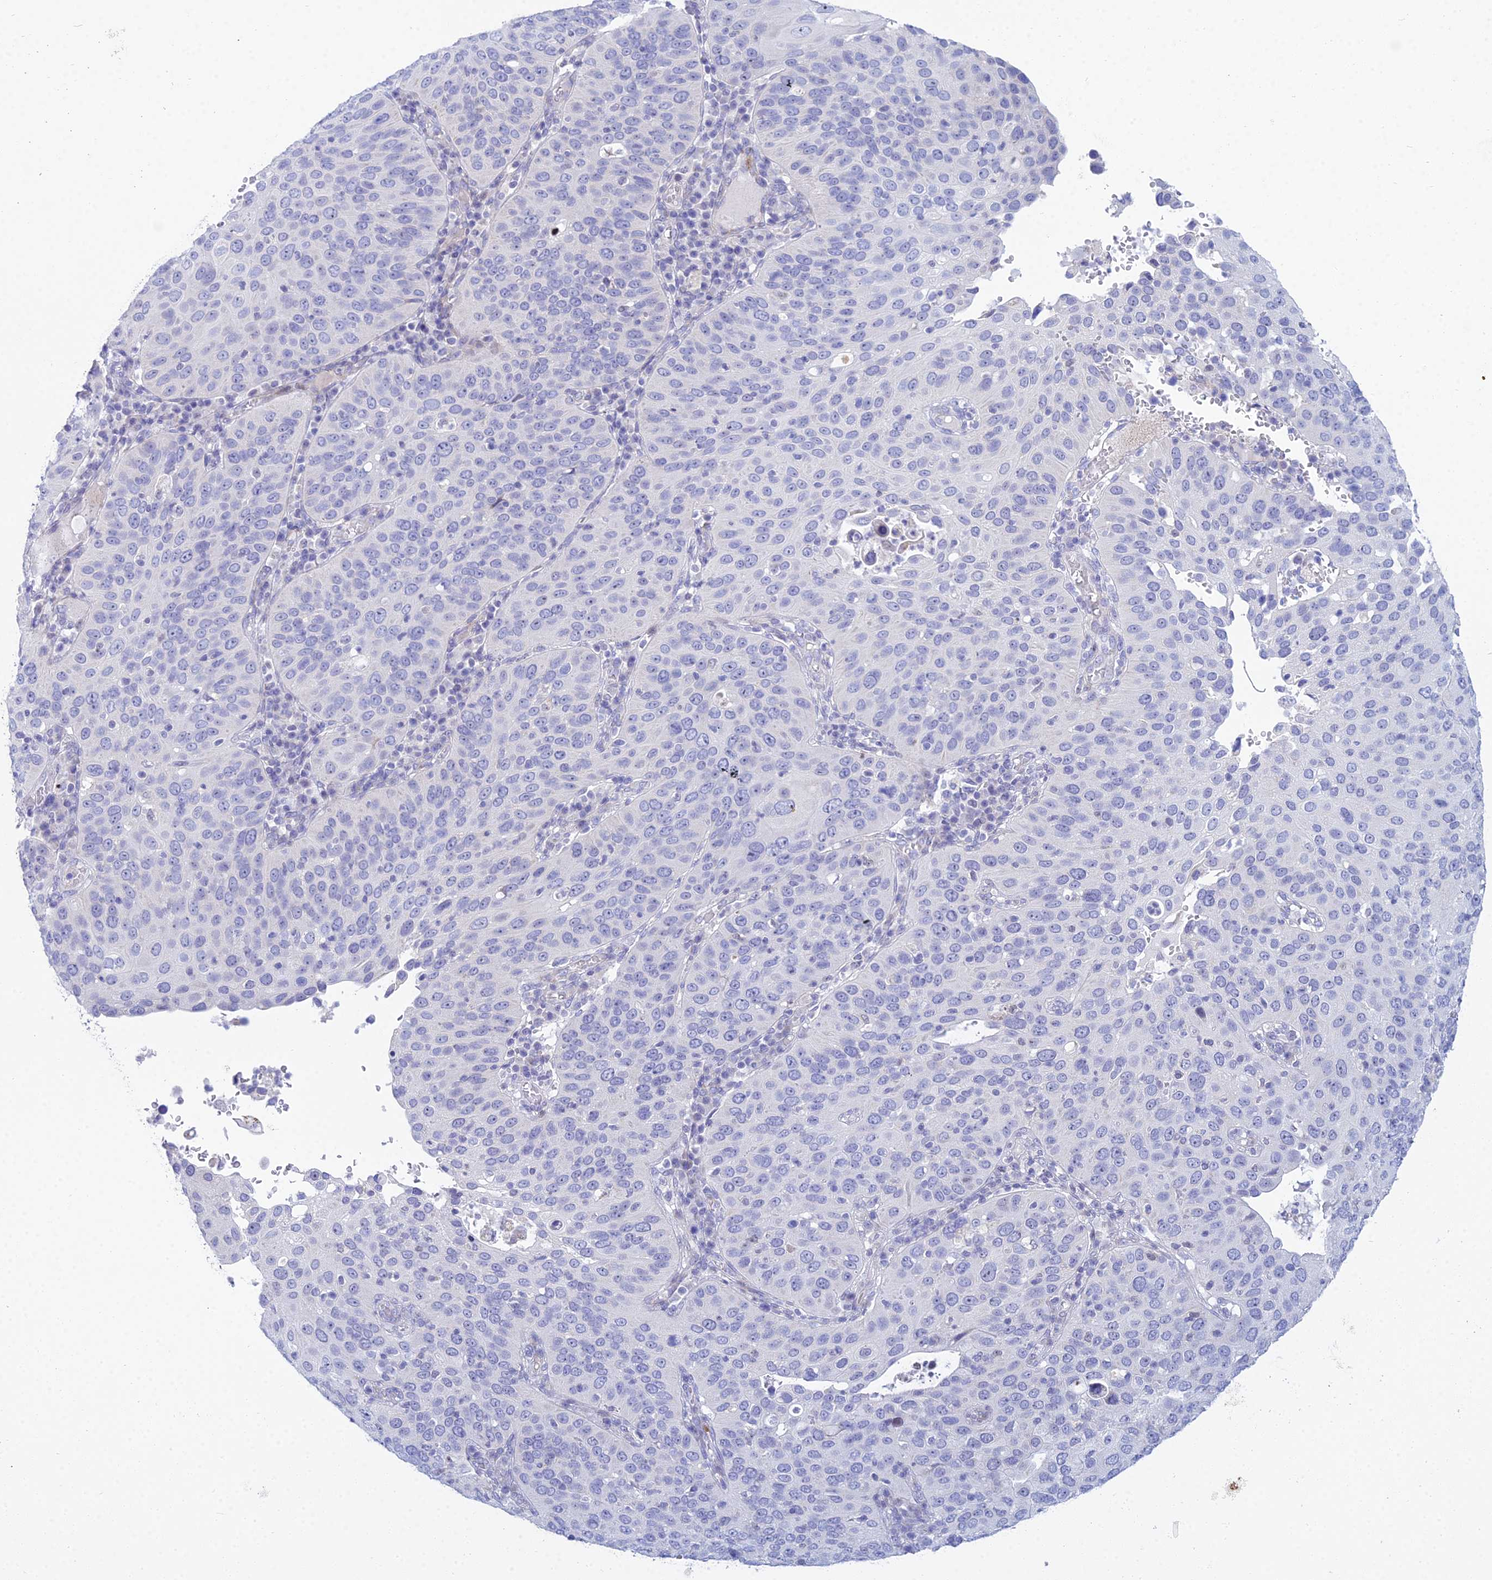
{"staining": {"intensity": "negative", "quantity": "none", "location": "none"}, "tissue": "cervical cancer", "cell_type": "Tumor cells", "image_type": "cancer", "snomed": [{"axis": "morphology", "description": "Squamous cell carcinoma, NOS"}, {"axis": "topography", "description": "Cervix"}], "caption": "Immunohistochemistry image of neoplastic tissue: squamous cell carcinoma (cervical) stained with DAB (3,3'-diaminobenzidine) reveals no significant protein staining in tumor cells.", "gene": "PRR13", "patient": {"sex": "female", "age": 36}}